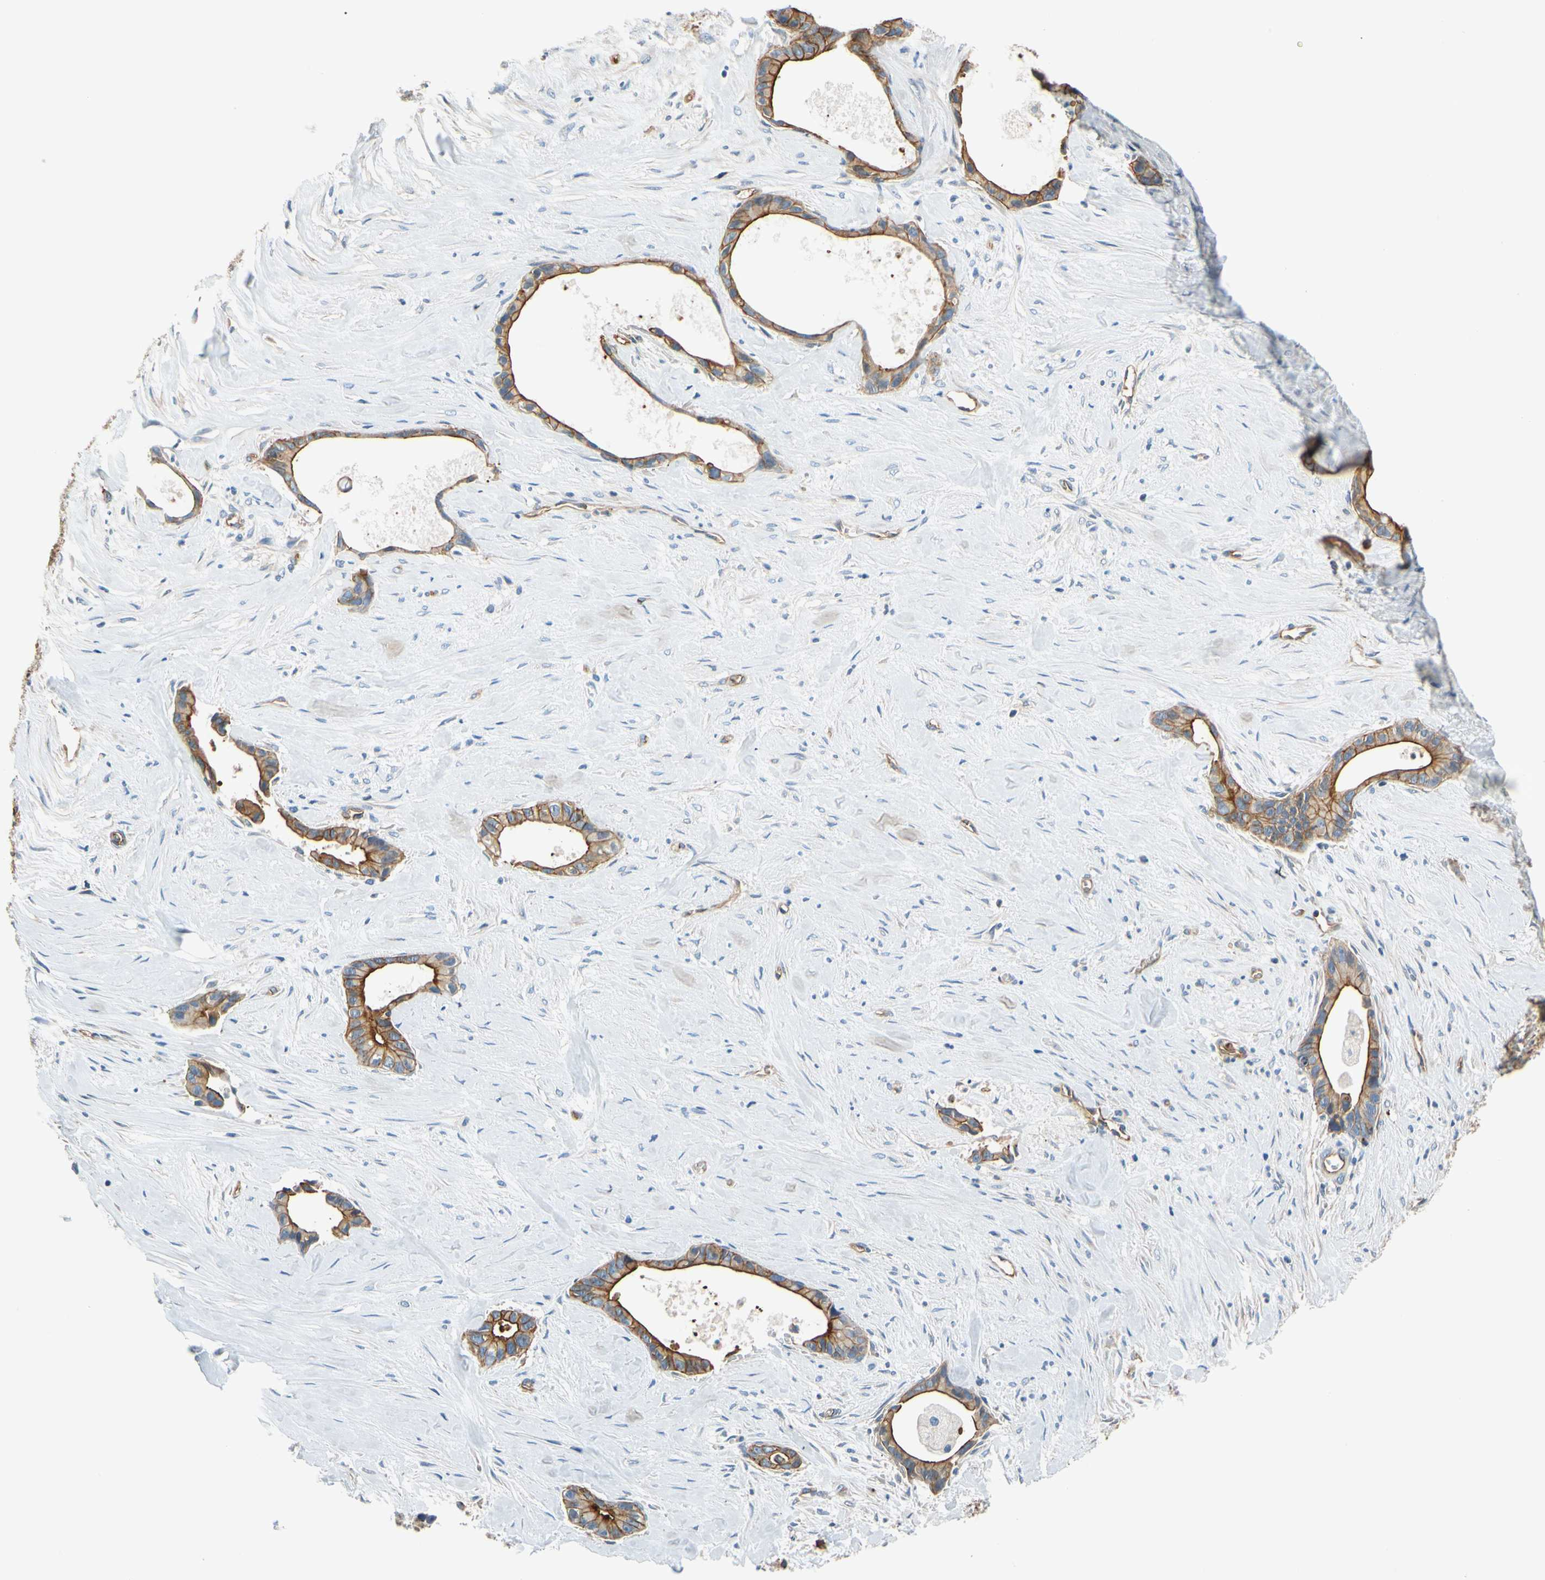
{"staining": {"intensity": "strong", "quantity": "25%-75%", "location": "cytoplasmic/membranous"}, "tissue": "liver cancer", "cell_type": "Tumor cells", "image_type": "cancer", "snomed": [{"axis": "morphology", "description": "Cholangiocarcinoma"}, {"axis": "topography", "description": "Liver"}], "caption": "Liver cancer (cholangiocarcinoma) stained with a protein marker shows strong staining in tumor cells.", "gene": "SPTAN1", "patient": {"sex": "female", "age": 55}}